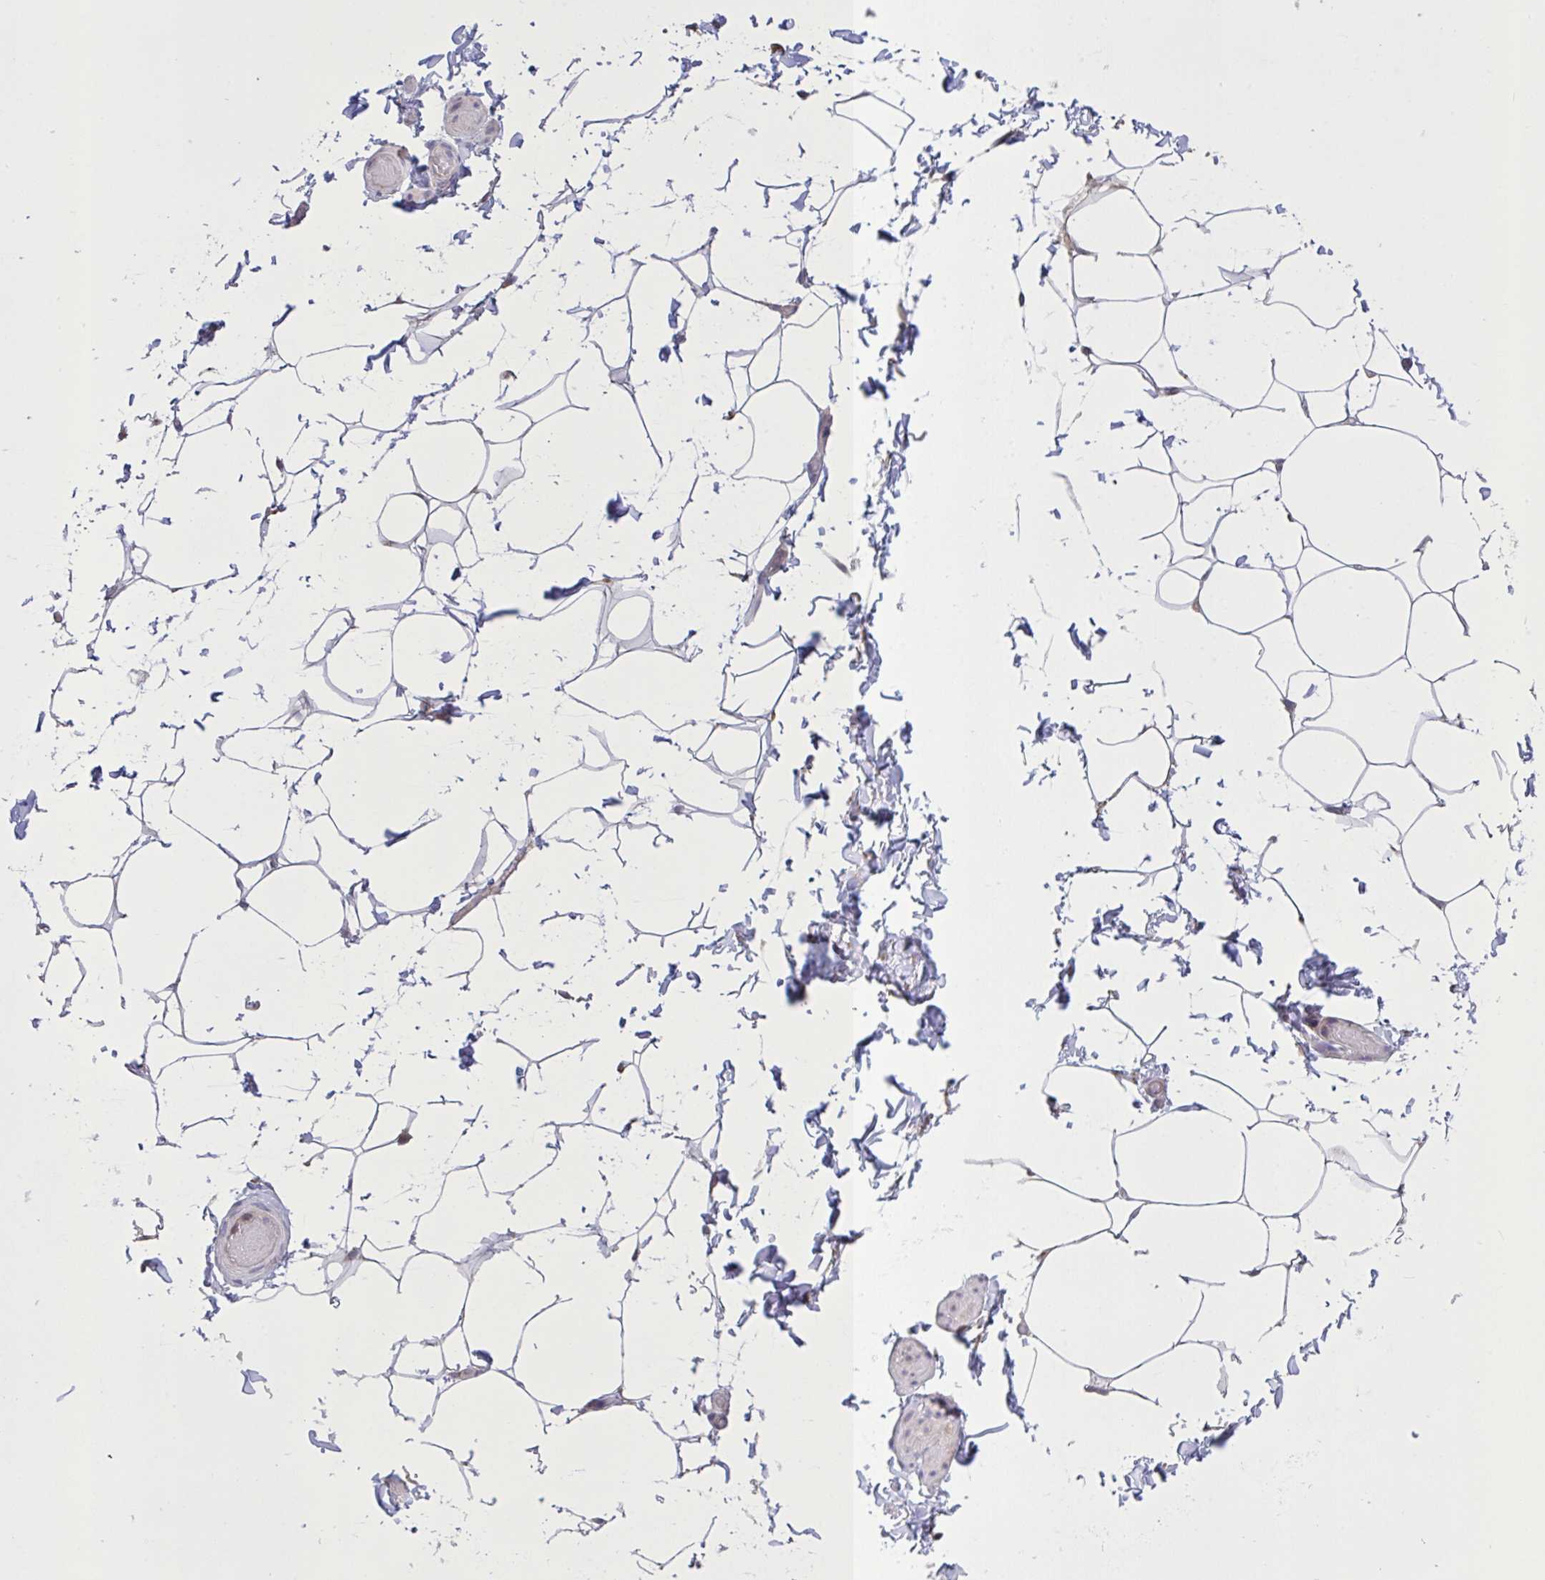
{"staining": {"intensity": "negative", "quantity": "none", "location": "none"}, "tissue": "adipose tissue", "cell_type": "Adipocytes", "image_type": "normal", "snomed": [{"axis": "morphology", "description": "Normal tissue, NOS"}, {"axis": "topography", "description": "Soft tissue"}, {"axis": "topography", "description": "Adipose tissue"}, {"axis": "topography", "description": "Vascular tissue"}, {"axis": "topography", "description": "Peripheral nerve tissue"}], "caption": "Normal adipose tissue was stained to show a protein in brown. There is no significant positivity in adipocytes. (Brightfield microscopy of DAB IHC at high magnification).", "gene": "MRGPRX2", "patient": {"sex": "male", "age": 29}}